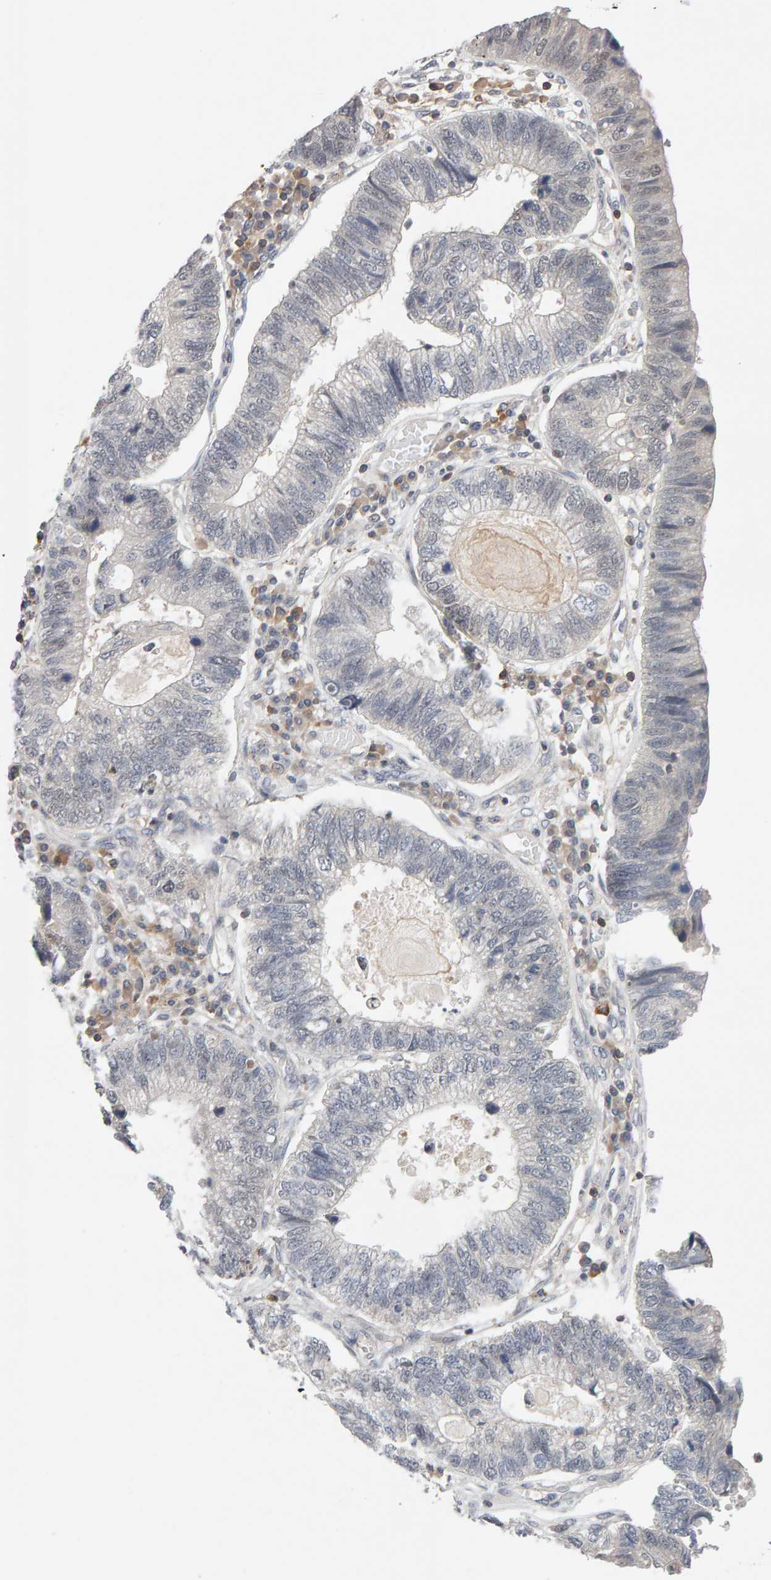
{"staining": {"intensity": "weak", "quantity": "<25%", "location": "nuclear"}, "tissue": "stomach cancer", "cell_type": "Tumor cells", "image_type": "cancer", "snomed": [{"axis": "morphology", "description": "Adenocarcinoma, NOS"}, {"axis": "topography", "description": "Stomach"}], "caption": "Immunohistochemistry of adenocarcinoma (stomach) exhibits no positivity in tumor cells.", "gene": "NUDCD1", "patient": {"sex": "male", "age": 59}}